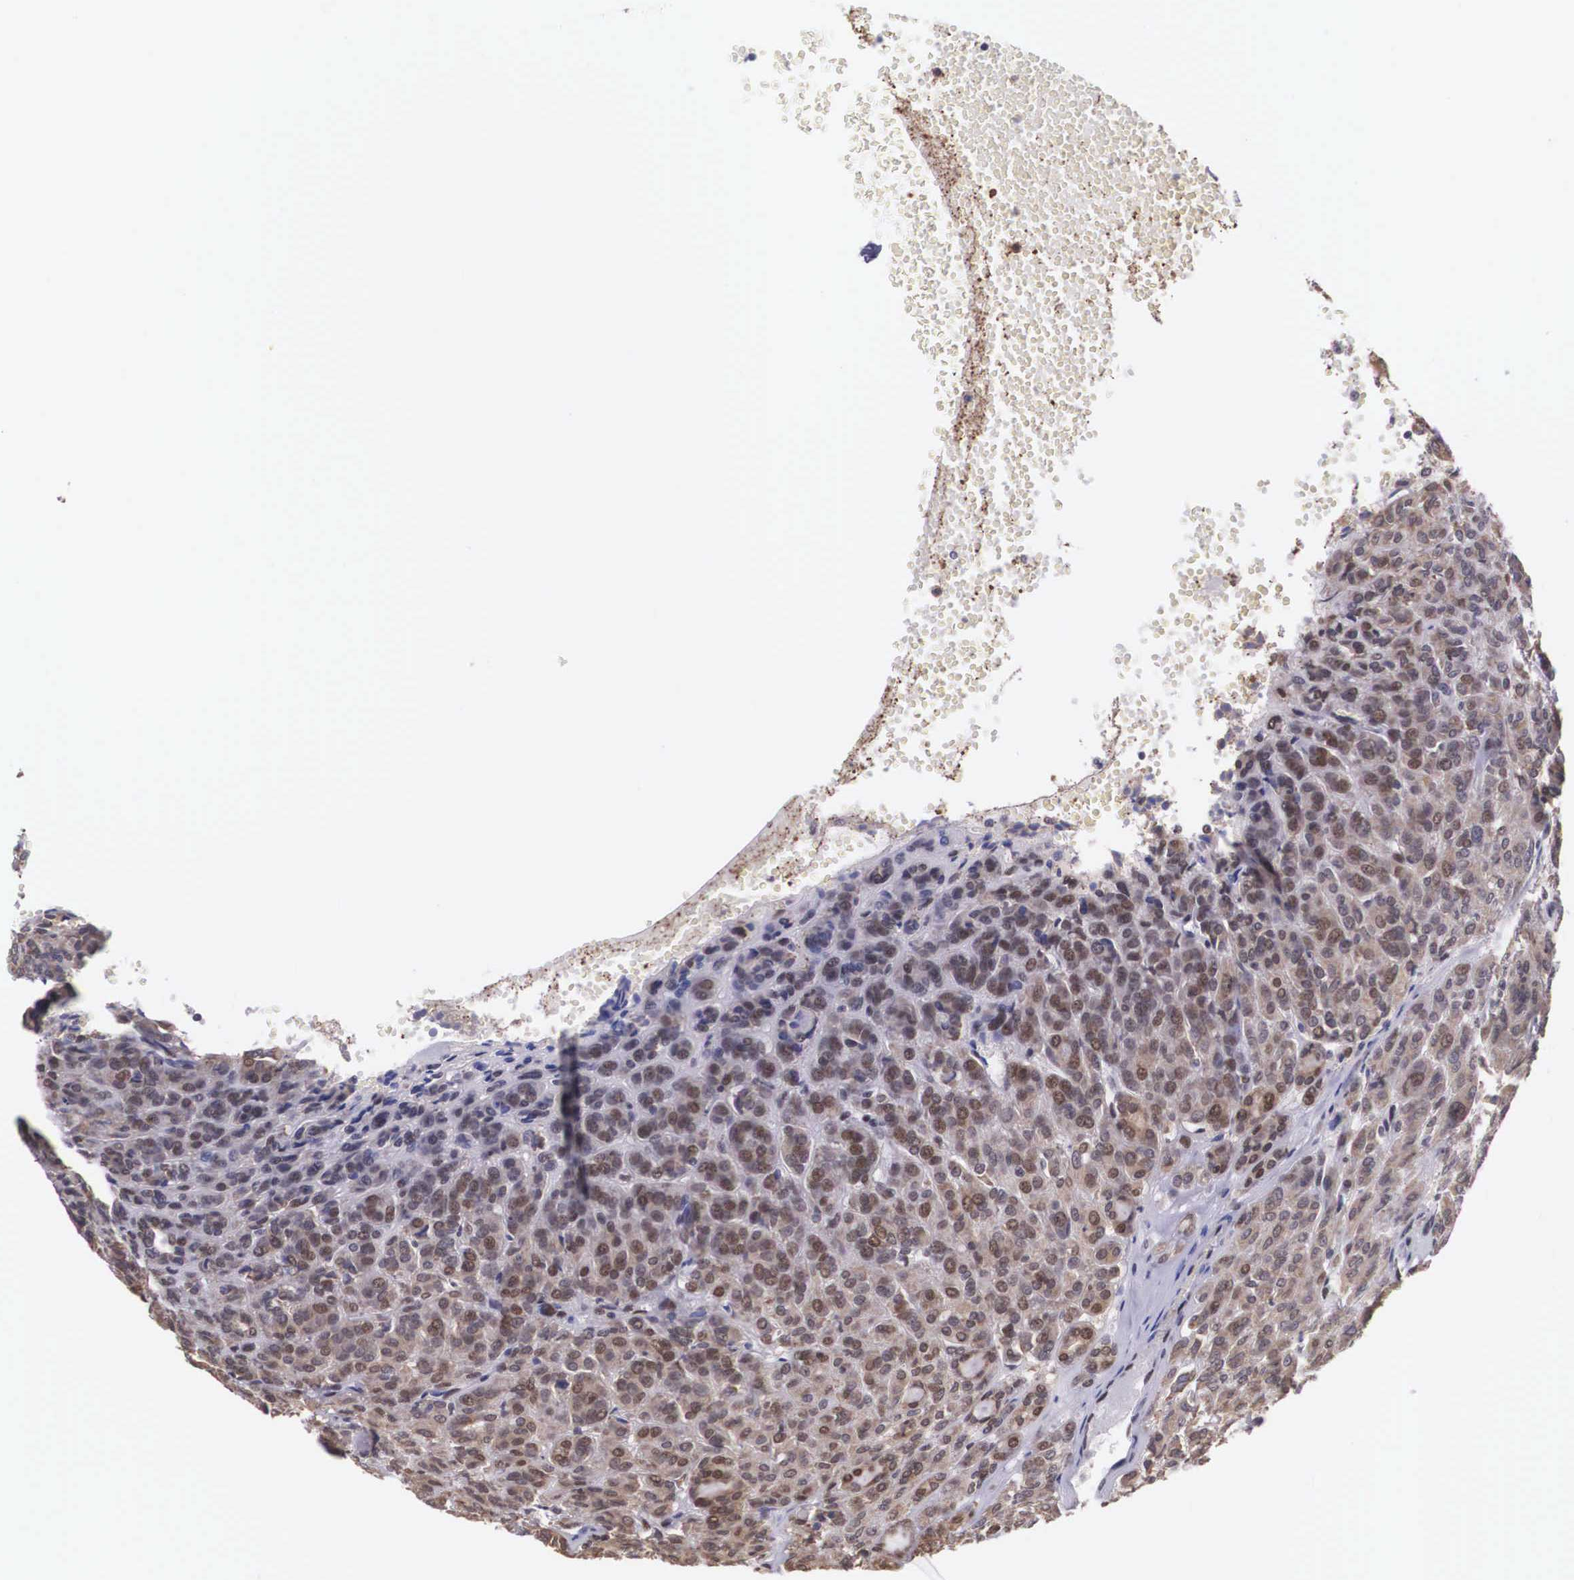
{"staining": {"intensity": "moderate", "quantity": ">75%", "location": "cytoplasmic/membranous"}, "tissue": "thyroid cancer", "cell_type": "Tumor cells", "image_type": "cancer", "snomed": [{"axis": "morphology", "description": "Follicular adenoma carcinoma, NOS"}, {"axis": "topography", "description": "Thyroid gland"}], "caption": "Immunohistochemistry (IHC) staining of thyroid cancer, which demonstrates medium levels of moderate cytoplasmic/membranous positivity in approximately >75% of tumor cells indicating moderate cytoplasmic/membranous protein positivity. The staining was performed using DAB (3,3'-diaminobenzidine) (brown) for protein detection and nuclei were counterstained in hematoxylin (blue).", "gene": "SLC25A21", "patient": {"sex": "female", "age": 71}}